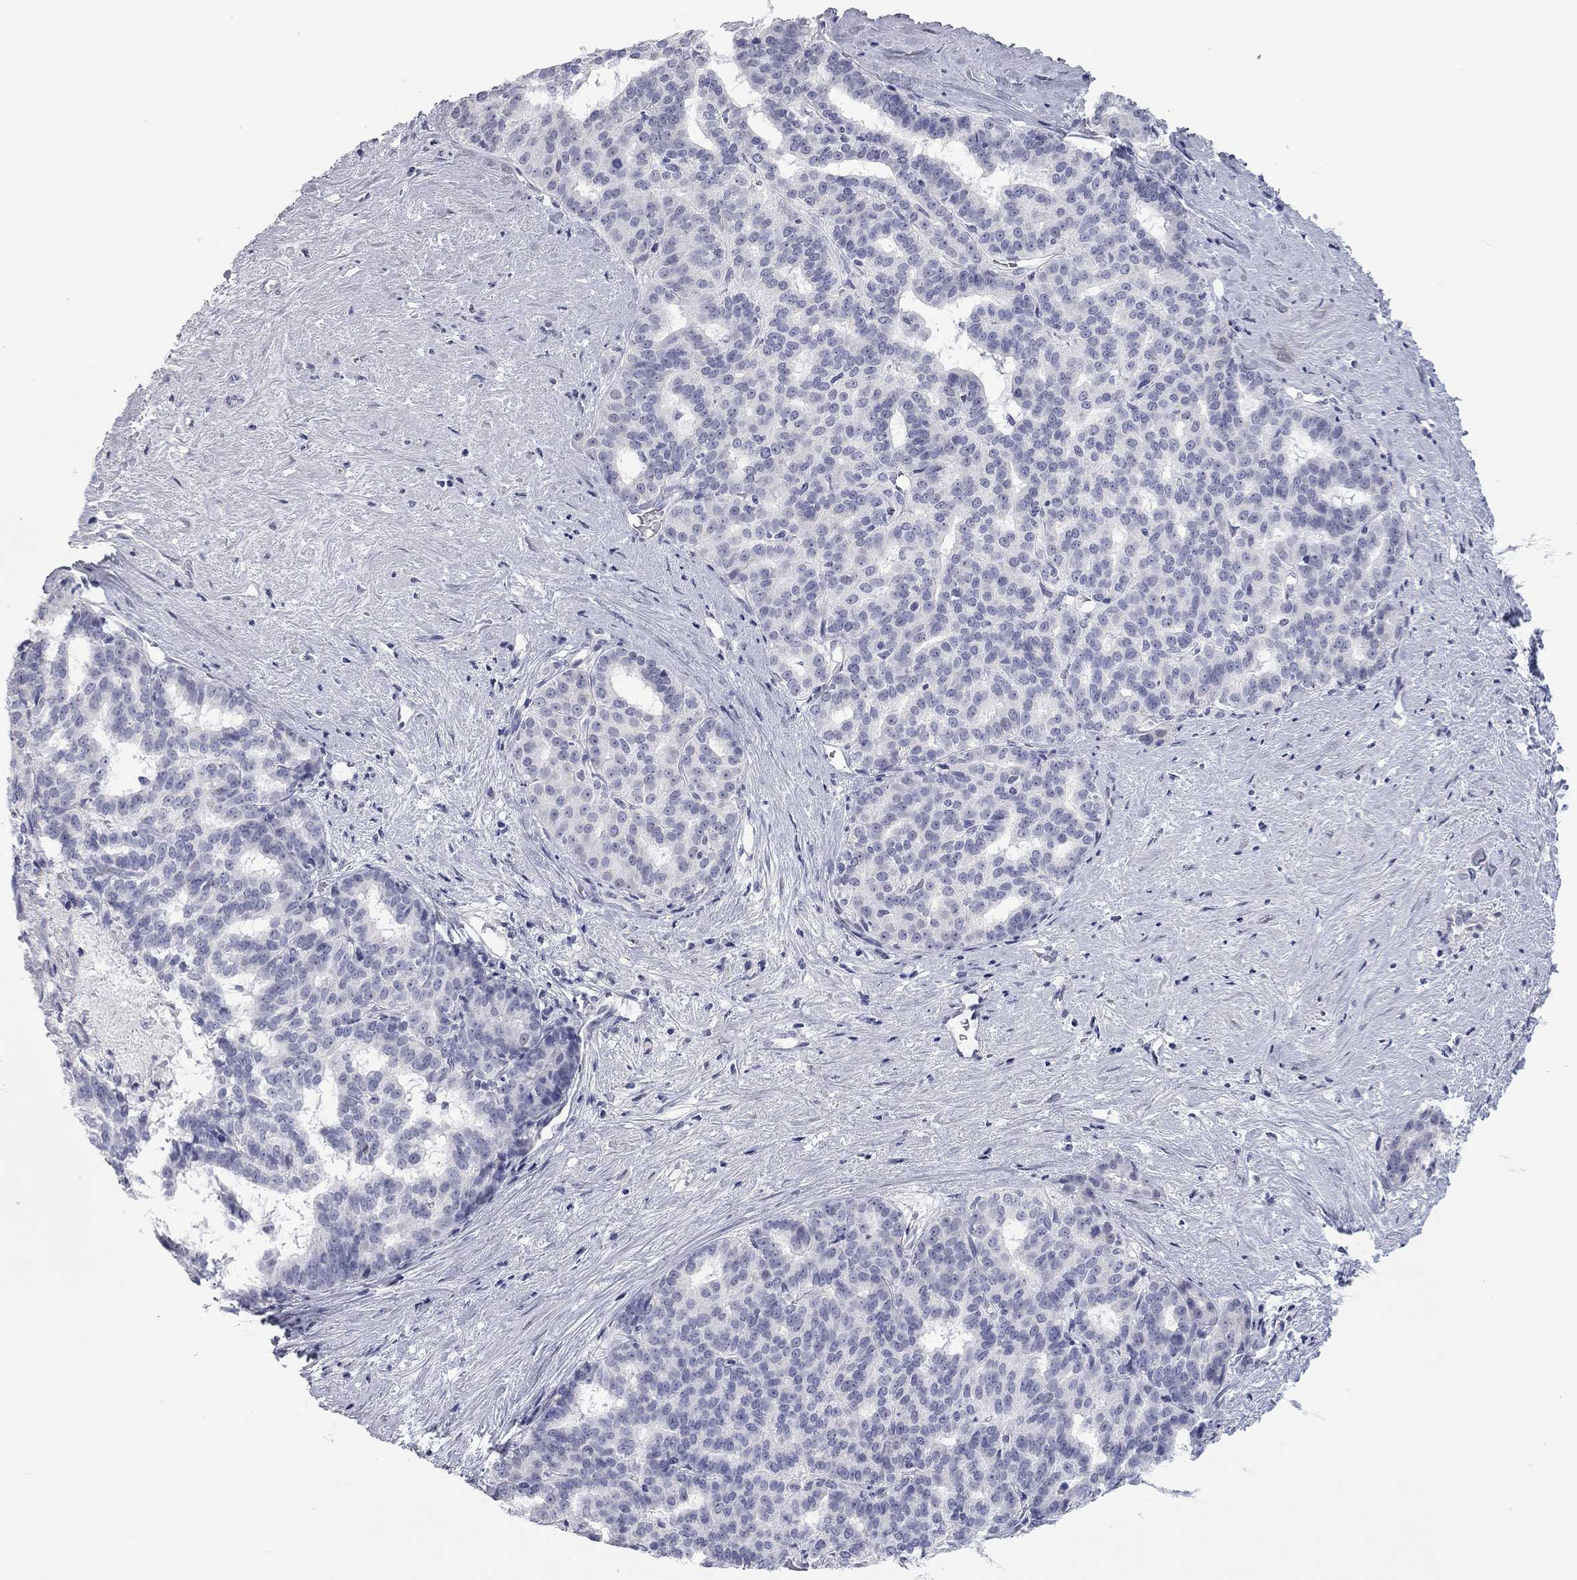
{"staining": {"intensity": "negative", "quantity": "none", "location": "none"}, "tissue": "liver cancer", "cell_type": "Tumor cells", "image_type": "cancer", "snomed": [{"axis": "morphology", "description": "Cholangiocarcinoma"}, {"axis": "topography", "description": "Liver"}], "caption": "IHC of liver cholangiocarcinoma demonstrates no staining in tumor cells. (Brightfield microscopy of DAB (3,3'-diaminobenzidine) IHC at high magnification).", "gene": "AK8", "patient": {"sex": "female", "age": 47}}